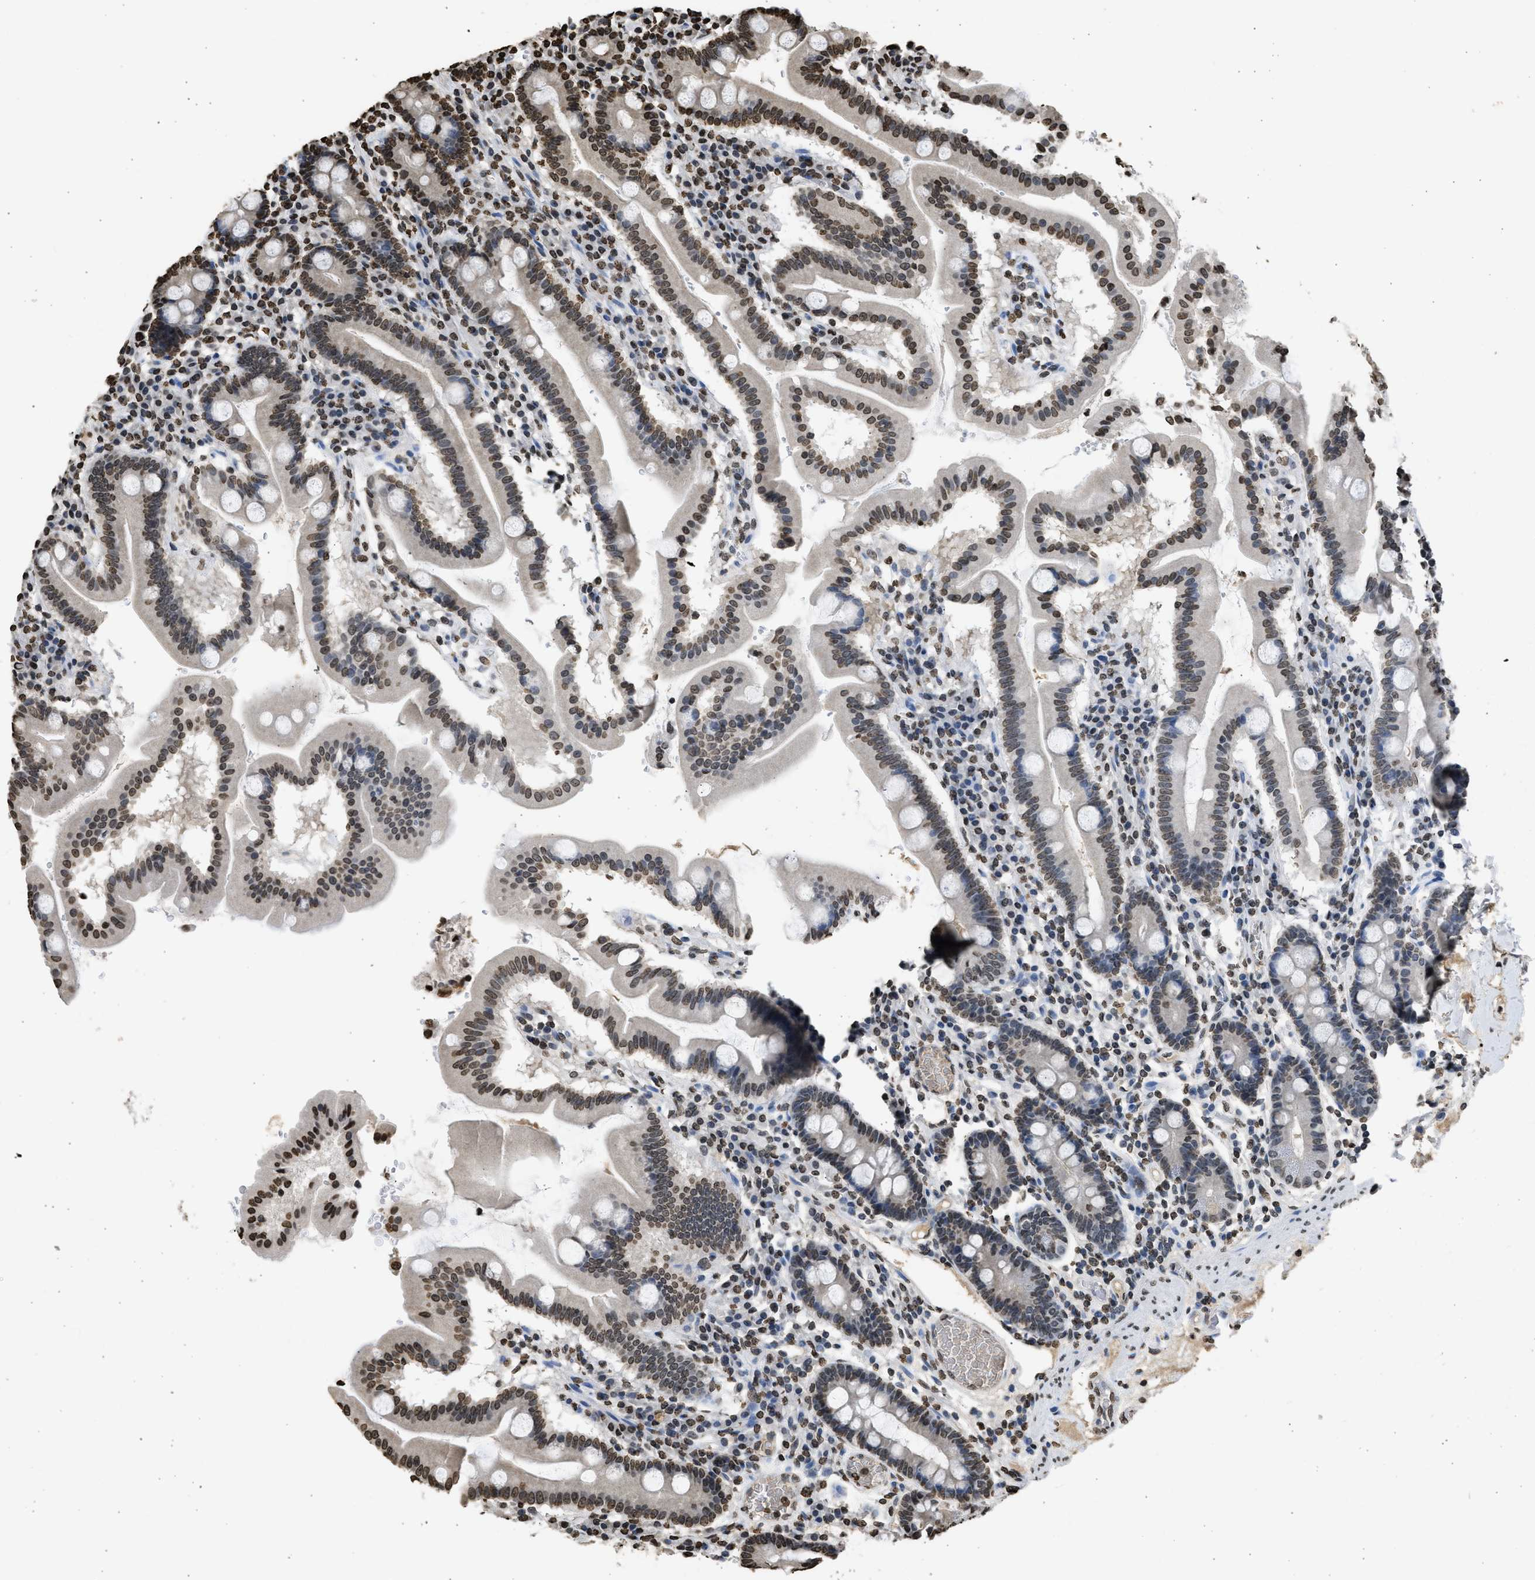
{"staining": {"intensity": "strong", "quantity": "25%-75%", "location": "nuclear"}, "tissue": "duodenum", "cell_type": "Glandular cells", "image_type": "normal", "snomed": [{"axis": "morphology", "description": "Normal tissue, NOS"}, {"axis": "topography", "description": "Duodenum"}], "caption": "Immunohistochemical staining of benign duodenum displays strong nuclear protein positivity in approximately 25%-75% of glandular cells. The staining is performed using DAB brown chromogen to label protein expression. The nuclei are counter-stained blue using hematoxylin.", "gene": "RRAGC", "patient": {"sex": "male", "age": 50}}